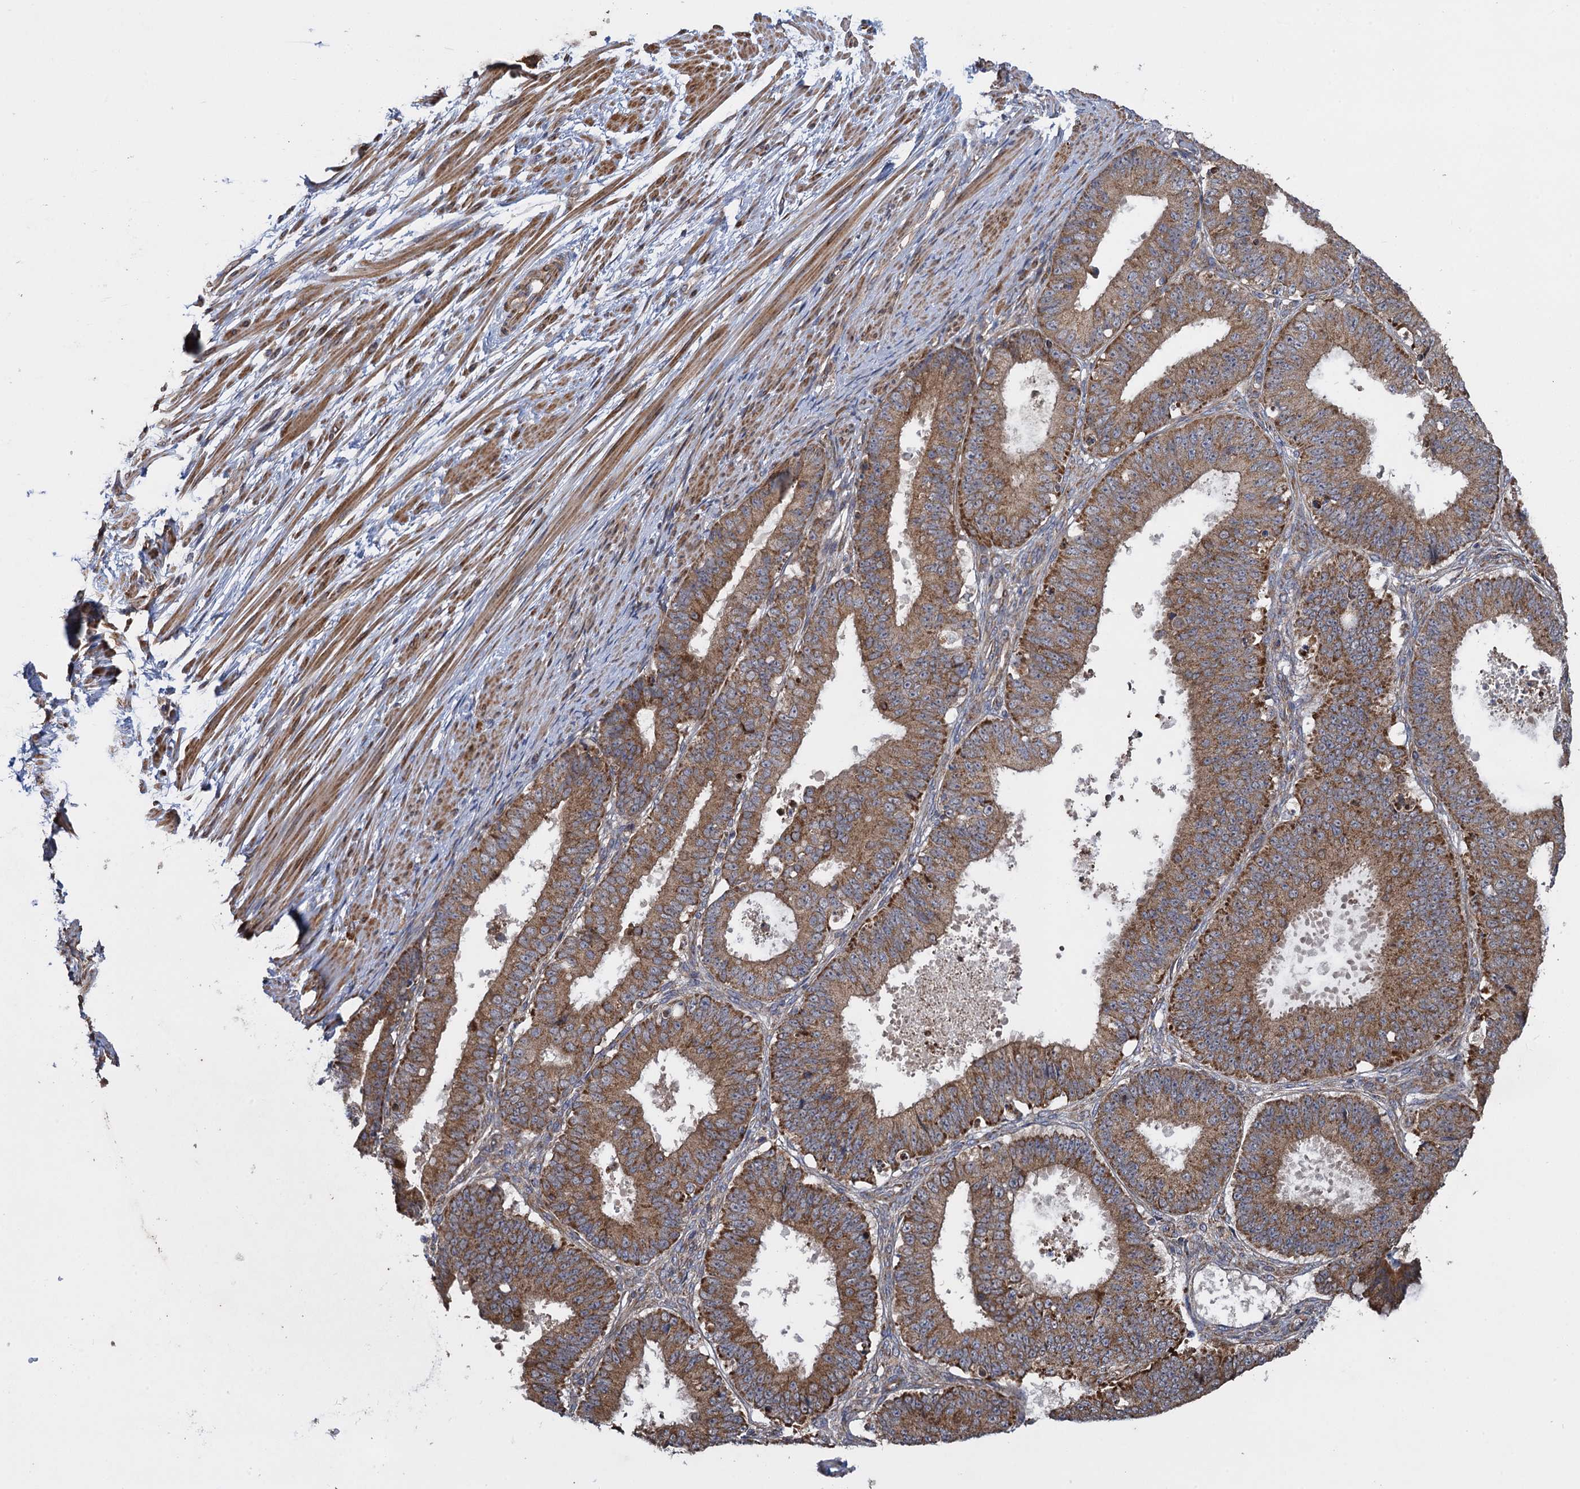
{"staining": {"intensity": "moderate", "quantity": ">75%", "location": "cytoplasmic/membranous"}, "tissue": "ovarian cancer", "cell_type": "Tumor cells", "image_type": "cancer", "snomed": [{"axis": "morphology", "description": "Carcinoma, endometroid"}, {"axis": "topography", "description": "Appendix"}, {"axis": "topography", "description": "Ovary"}], "caption": "This is a photomicrograph of immunohistochemistry (IHC) staining of ovarian endometroid carcinoma, which shows moderate staining in the cytoplasmic/membranous of tumor cells.", "gene": "HAUS1", "patient": {"sex": "female", "age": 42}}